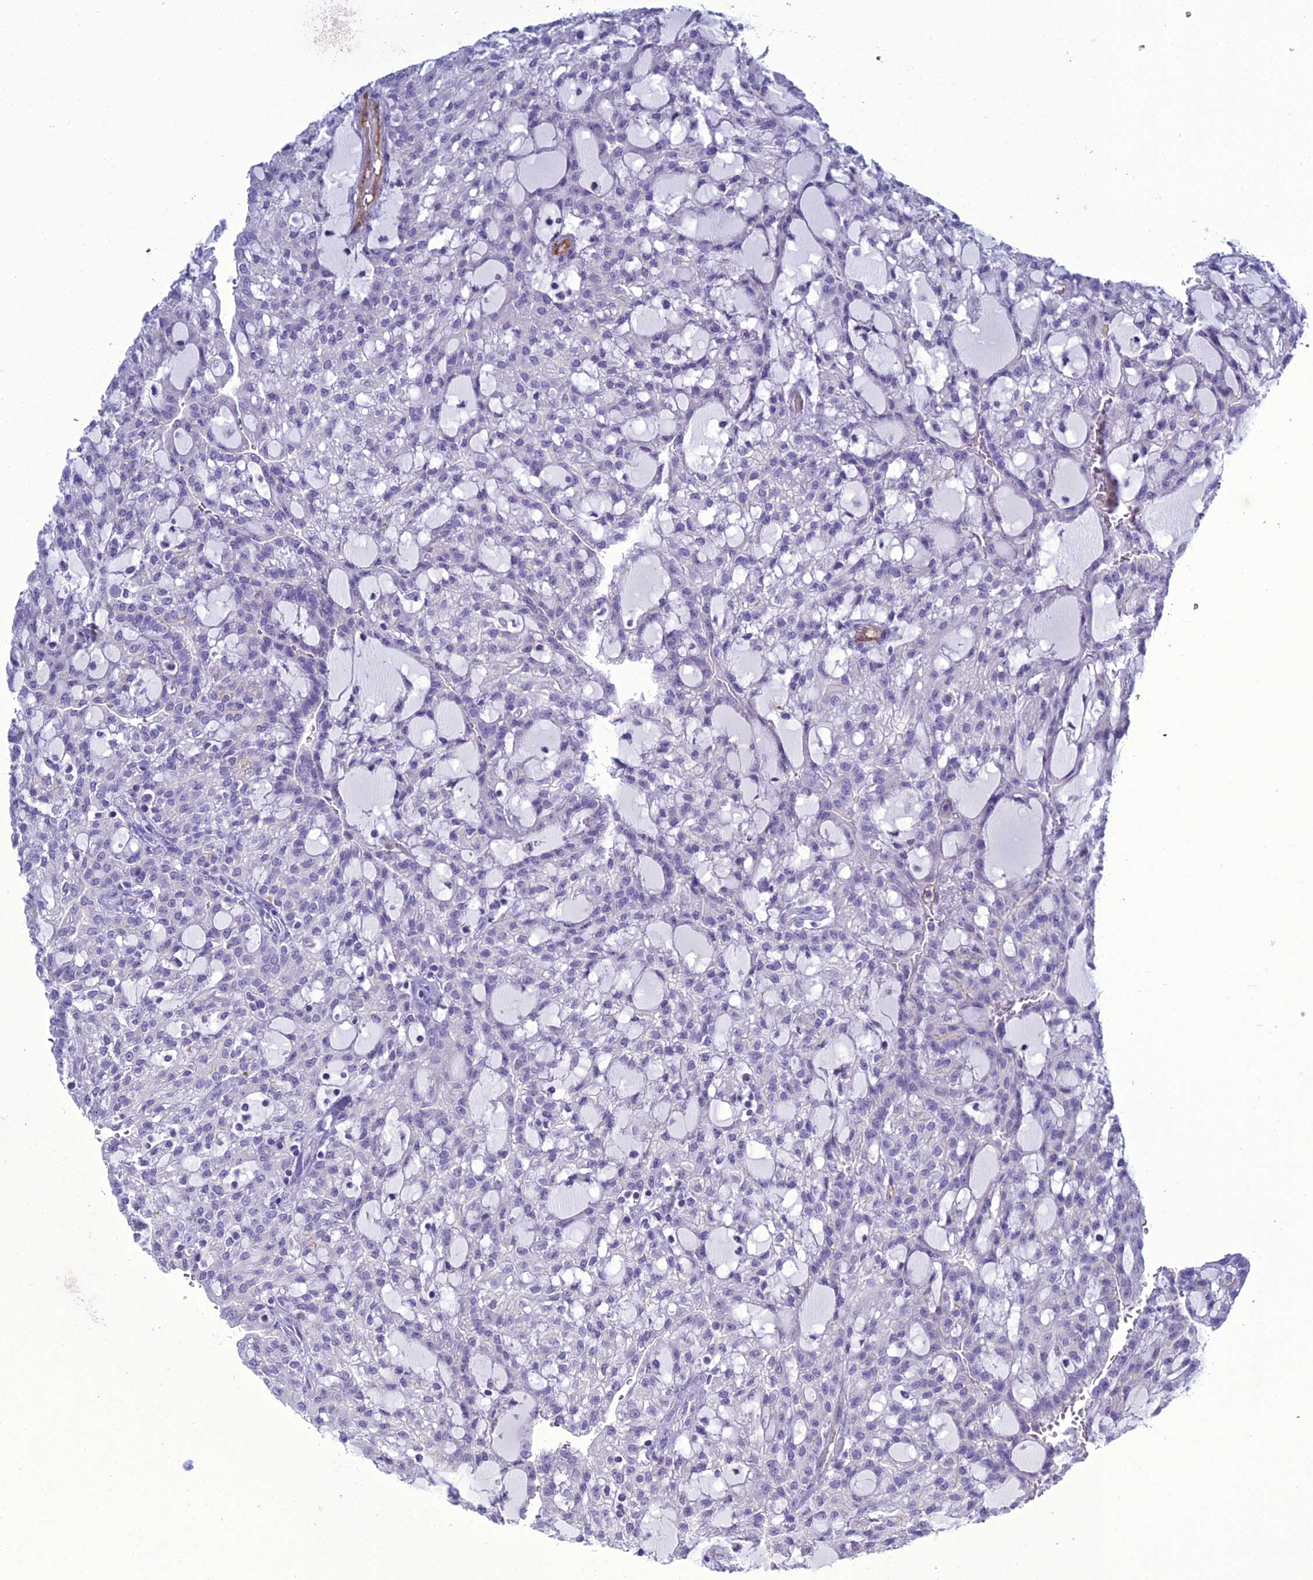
{"staining": {"intensity": "negative", "quantity": "none", "location": "none"}, "tissue": "renal cancer", "cell_type": "Tumor cells", "image_type": "cancer", "snomed": [{"axis": "morphology", "description": "Adenocarcinoma, NOS"}, {"axis": "topography", "description": "Kidney"}], "caption": "The image demonstrates no significant positivity in tumor cells of renal cancer (adenocarcinoma).", "gene": "ACE", "patient": {"sex": "male", "age": 63}}